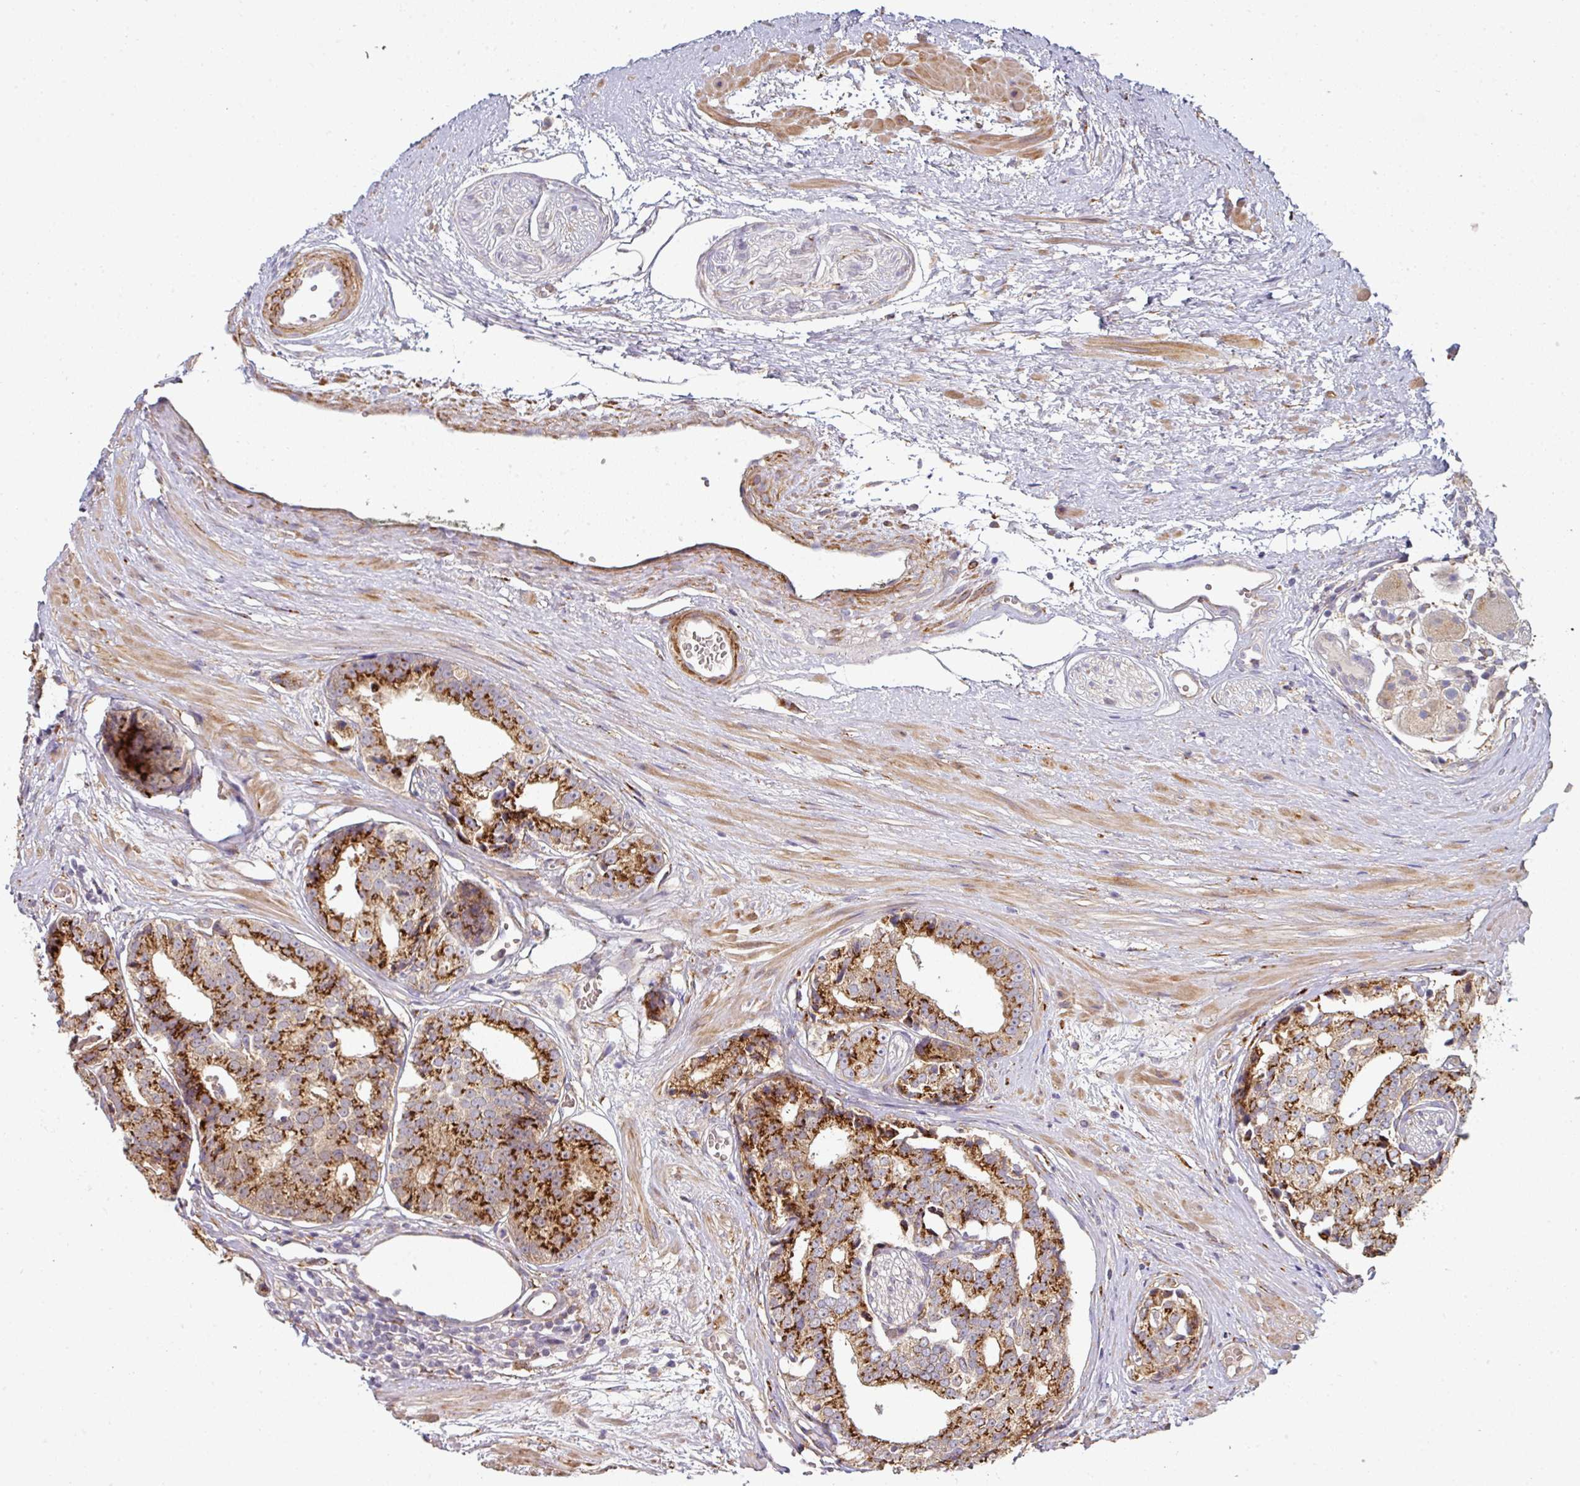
{"staining": {"intensity": "strong", "quantity": ">75%", "location": "cytoplasmic/membranous"}, "tissue": "prostate cancer", "cell_type": "Tumor cells", "image_type": "cancer", "snomed": [{"axis": "morphology", "description": "Adenocarcinoma, High grade"}, {"axis": "topography", "description": "Prostate"}], "caption": "A high-resolution histopathology image shows IHC staining of prostate adenocarcinoma (high-grade), which shows strong cytoplasmic/membranous positivity in about >75% of tumor cells.", "gene": "ZNF268", "patient": {"sex": "male", "age": 71}}